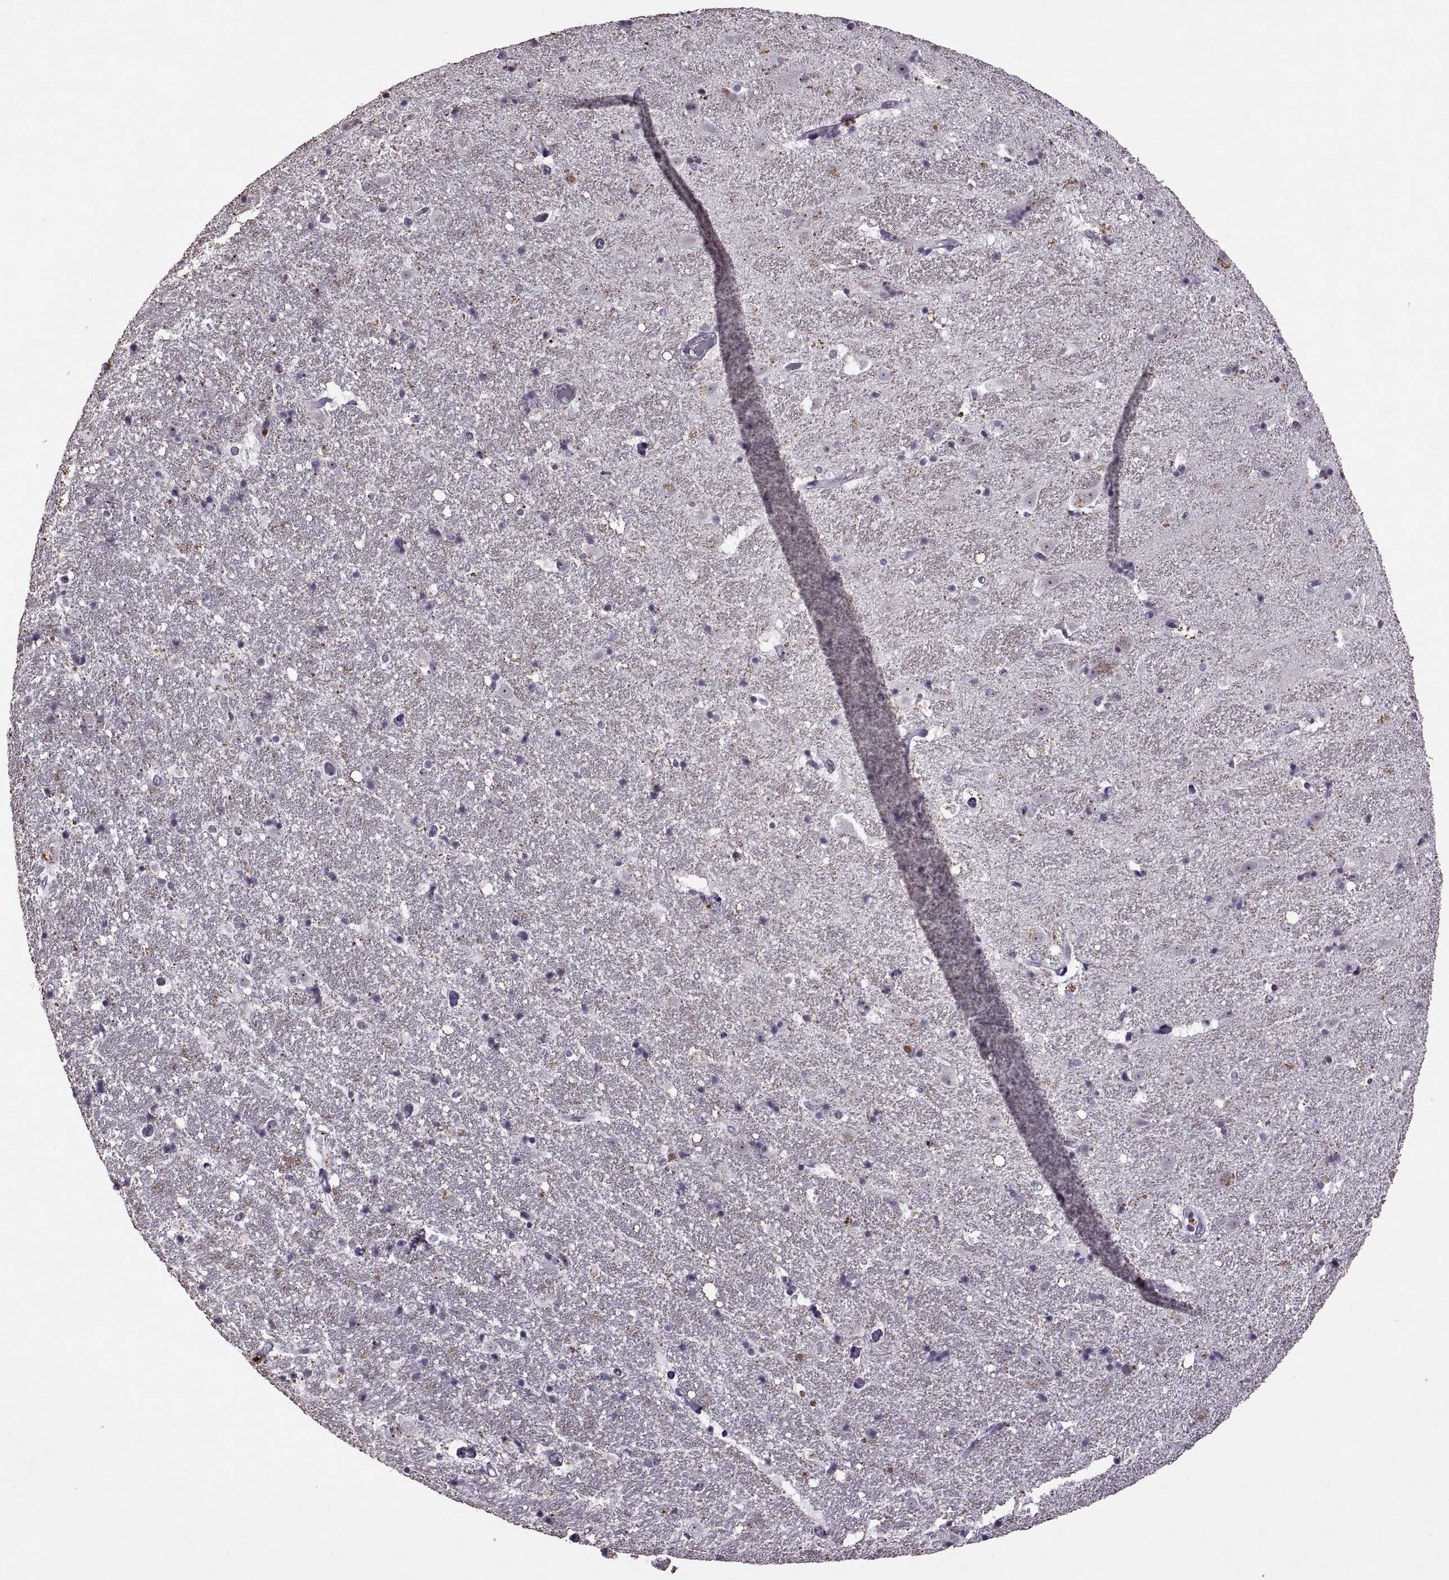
{"staining": {"intensity": "negative", "quantity": "none", "location": "none"}, "tissue": "hippocampus", "cell_type": "Glial cells", "image_type": "normal", "snomed": [{"axis": "morphology", "description": "Normal tissue, NOS"}, {"axis": "topography", "description": "Hippocampus"}], "caption": "IHC image of unremarkable hippocampus: hippocampus stained with DAB exhibits no significant protein positivity in glial cells. (DAB IHC visualized using brightfield microscopy, high magnification).", "gene": "SINHCAF", "patient": {"sex": "male", "age": 49}}